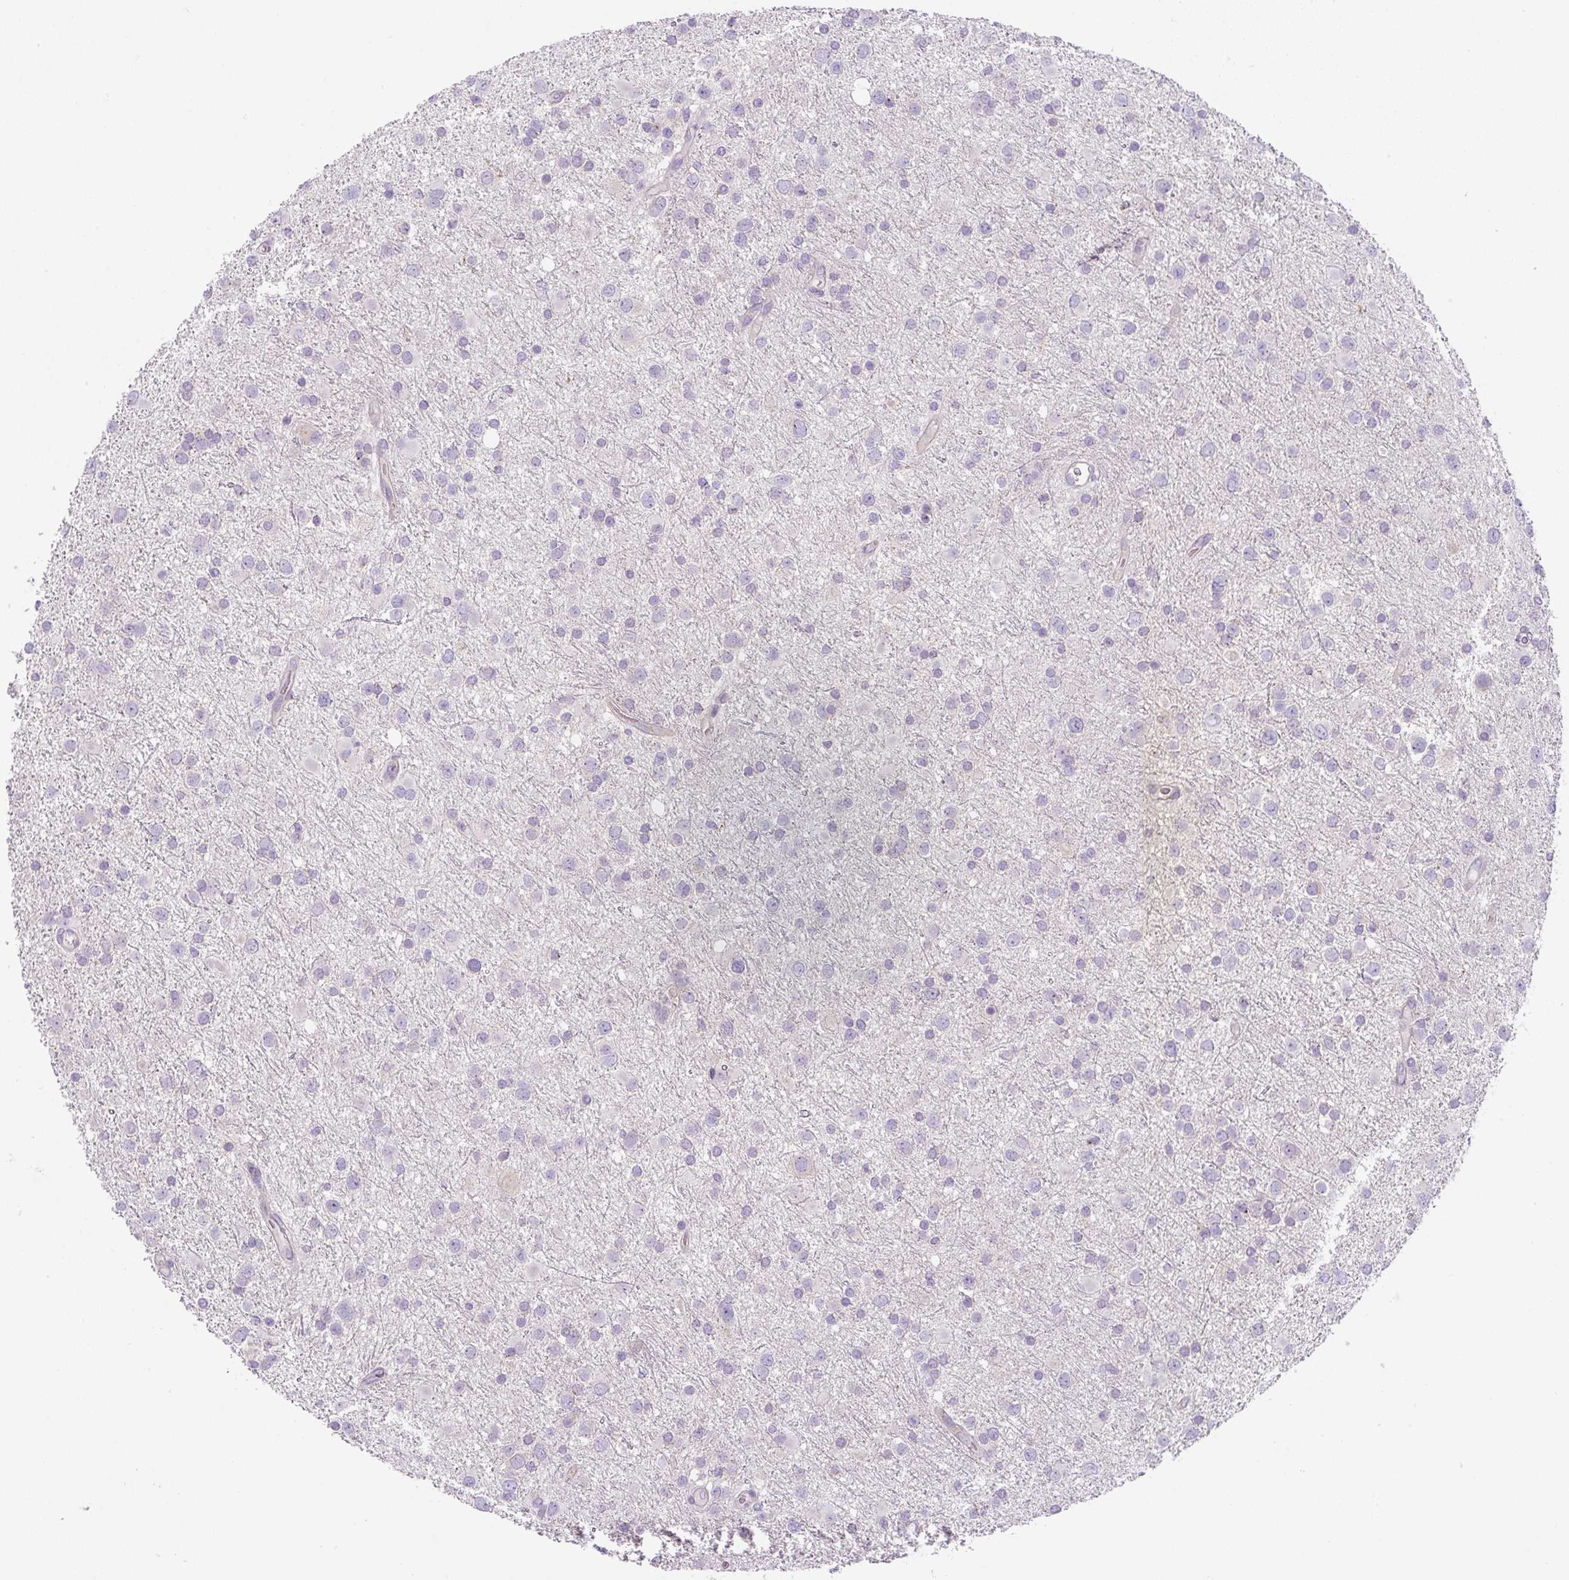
{"staining": {"intensity": "negative", "quantity": "none", "location": "none"}, "tissue": "glioma", "cell_type": "Tumor cells", "image_type": "cancer", "snomed": [{"axis": "morphology", "description": "Glioma, malignant, Low grade"}, {"axis": "topography", "description": "Brain"}], "caption": "Immunohistochemistry (IHC) histopathology image of glioma stained for a protein (brown), which shows no expression in tumor cells. (DAB immunohistochemistry, high magnification).", "gene": "UBL3", "patient": {"sex": "female", "age": 32}}